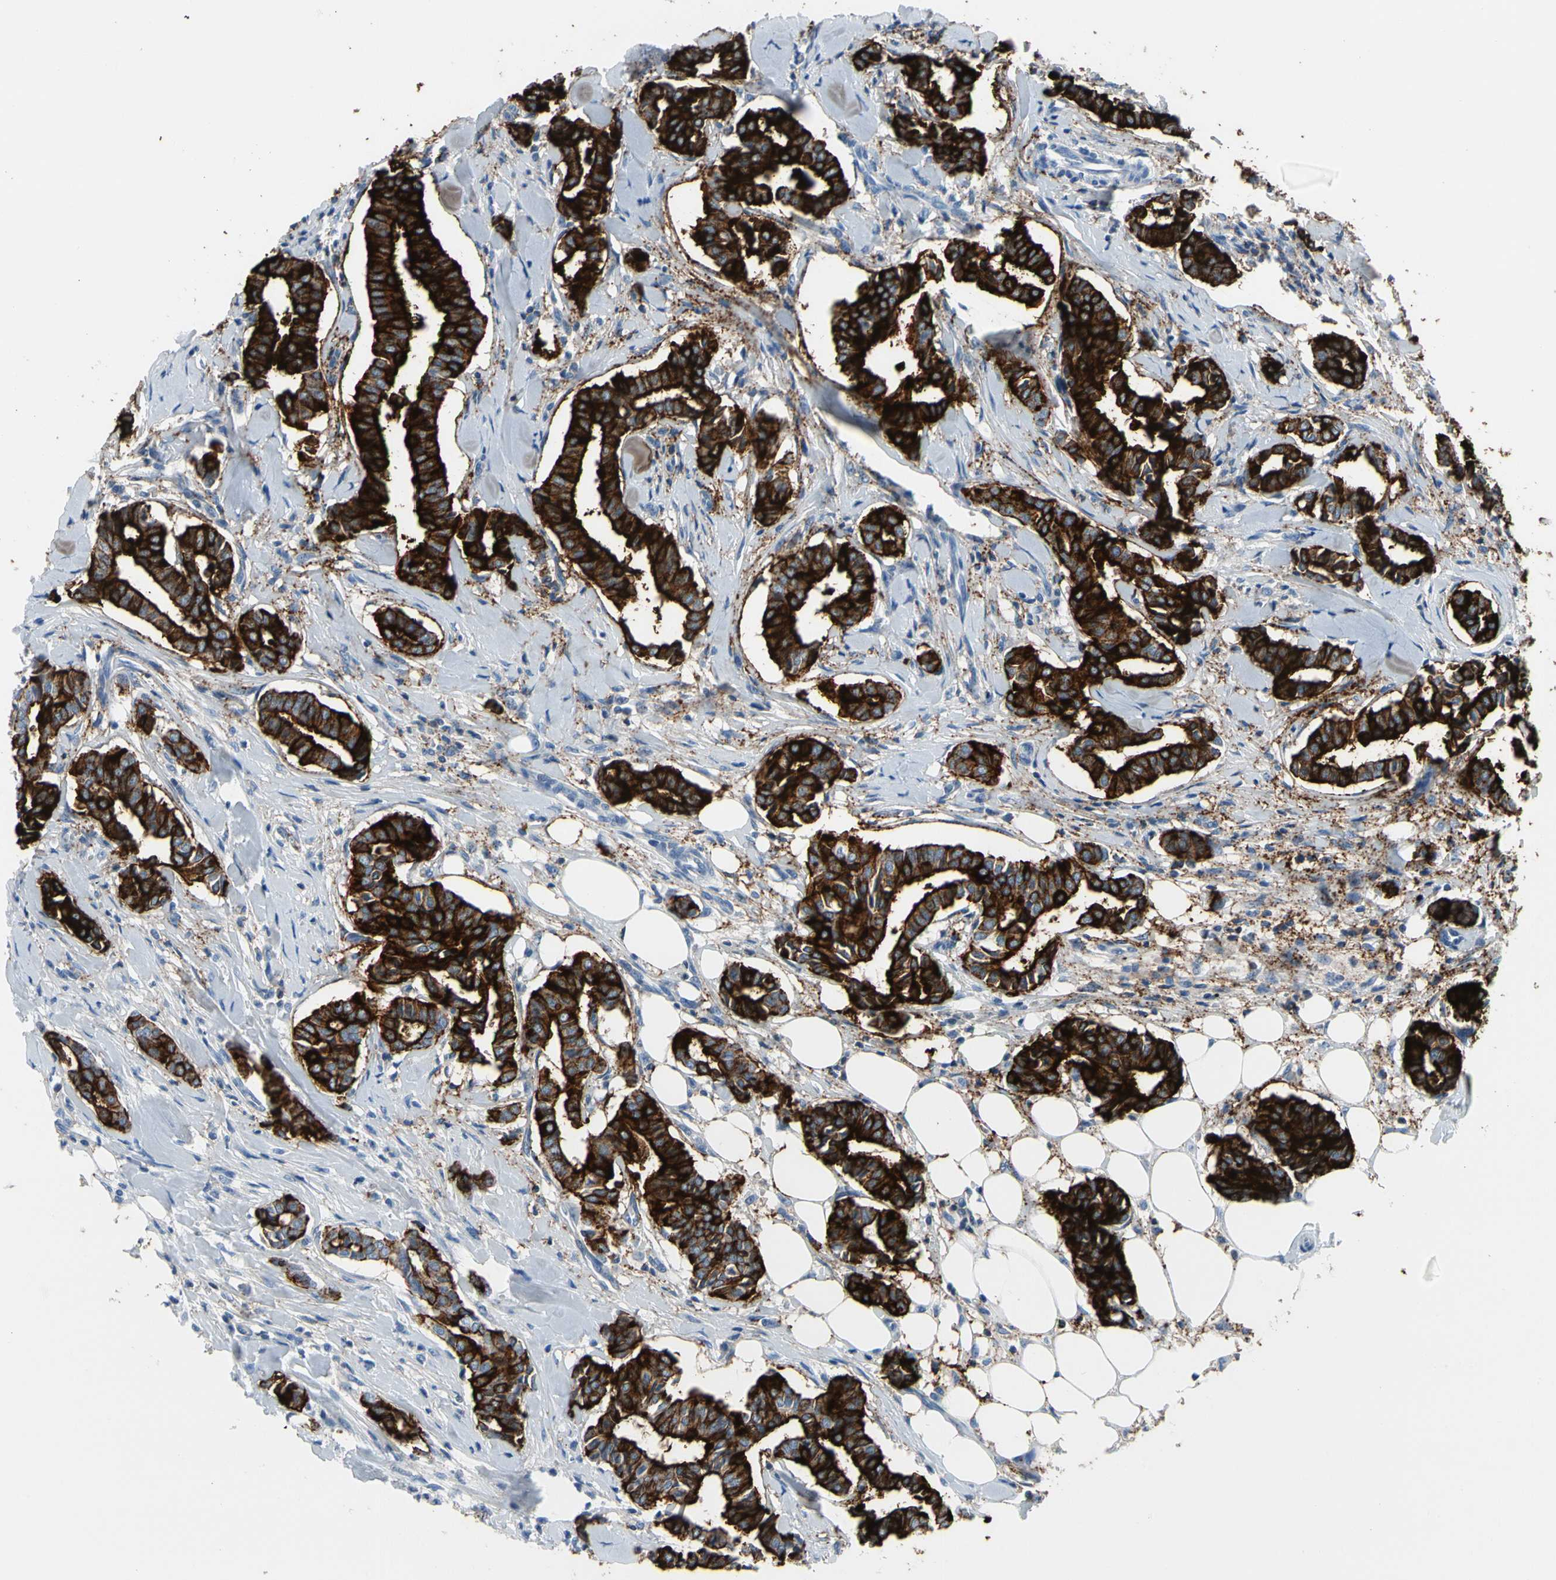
{"staining": {"intensity": "strong", "quantity": ">75%", "location": "cytoplasmic/membranous"}, "tissue": "head and neck cancer", "cell_type": "Tumor cells", "image_type": "cancer", "snomed": [{"axis": "morphology", "description": "Adenocarcinoma, NOS"}, {"axis": "topography", "description": "Salivary gland"}, {"axis": "topography", "description": "Head-Neck"}], "caption": "Head and neck cancer stained for a protein (brown) shows strong cytoplasmic/membranous positive expression in approximately >75% of tumor cells.", "gene": "MUC5B", "patient": {"sex": "female", "age": 59}}